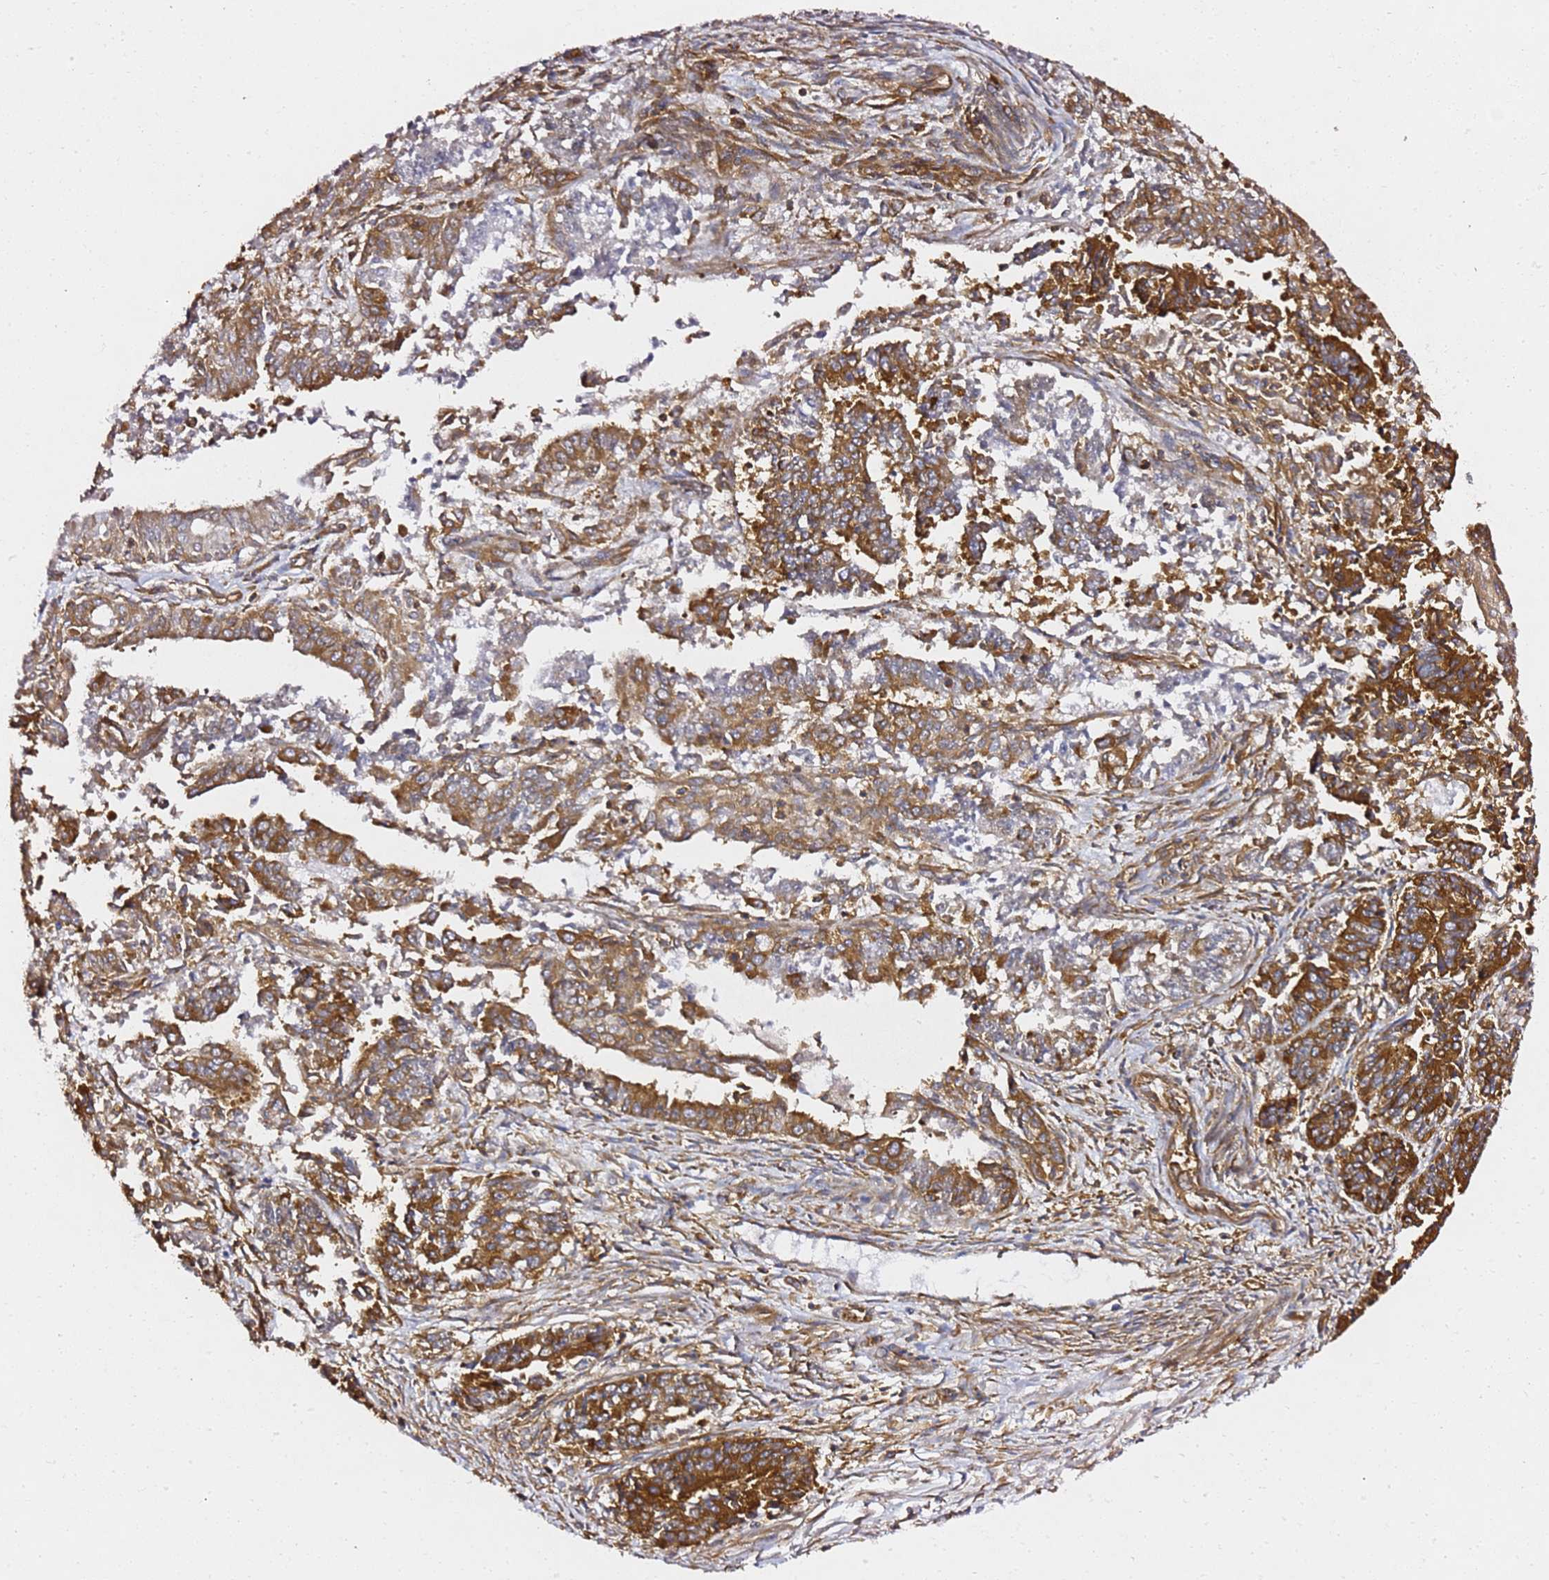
{"staining": {"intensity": "strong", "quantity": ">75%", "location": "cytoplasmic/membranous"}, "tissue": "endometrial cancer", "cell_type": "Tumor cells", "image_type": "cancer", "snomed": [{"axis": "morphology", "description": "Adenocarcinoma, NOS"}, {"axis": "topography", "description": "Endometrium"}], "caption": "A brown stain shows strong cytoplasmic/membranous staining of a protein in endometrial cancer tumor cells. Using DAB (3,3'-diaminobenzidine) (brown) and hematoxylin (blue) stains, captured at high magnification using brightfield microscopy.", "gene": "TPST1", "patient": {"sex": "female", "age": 73}}